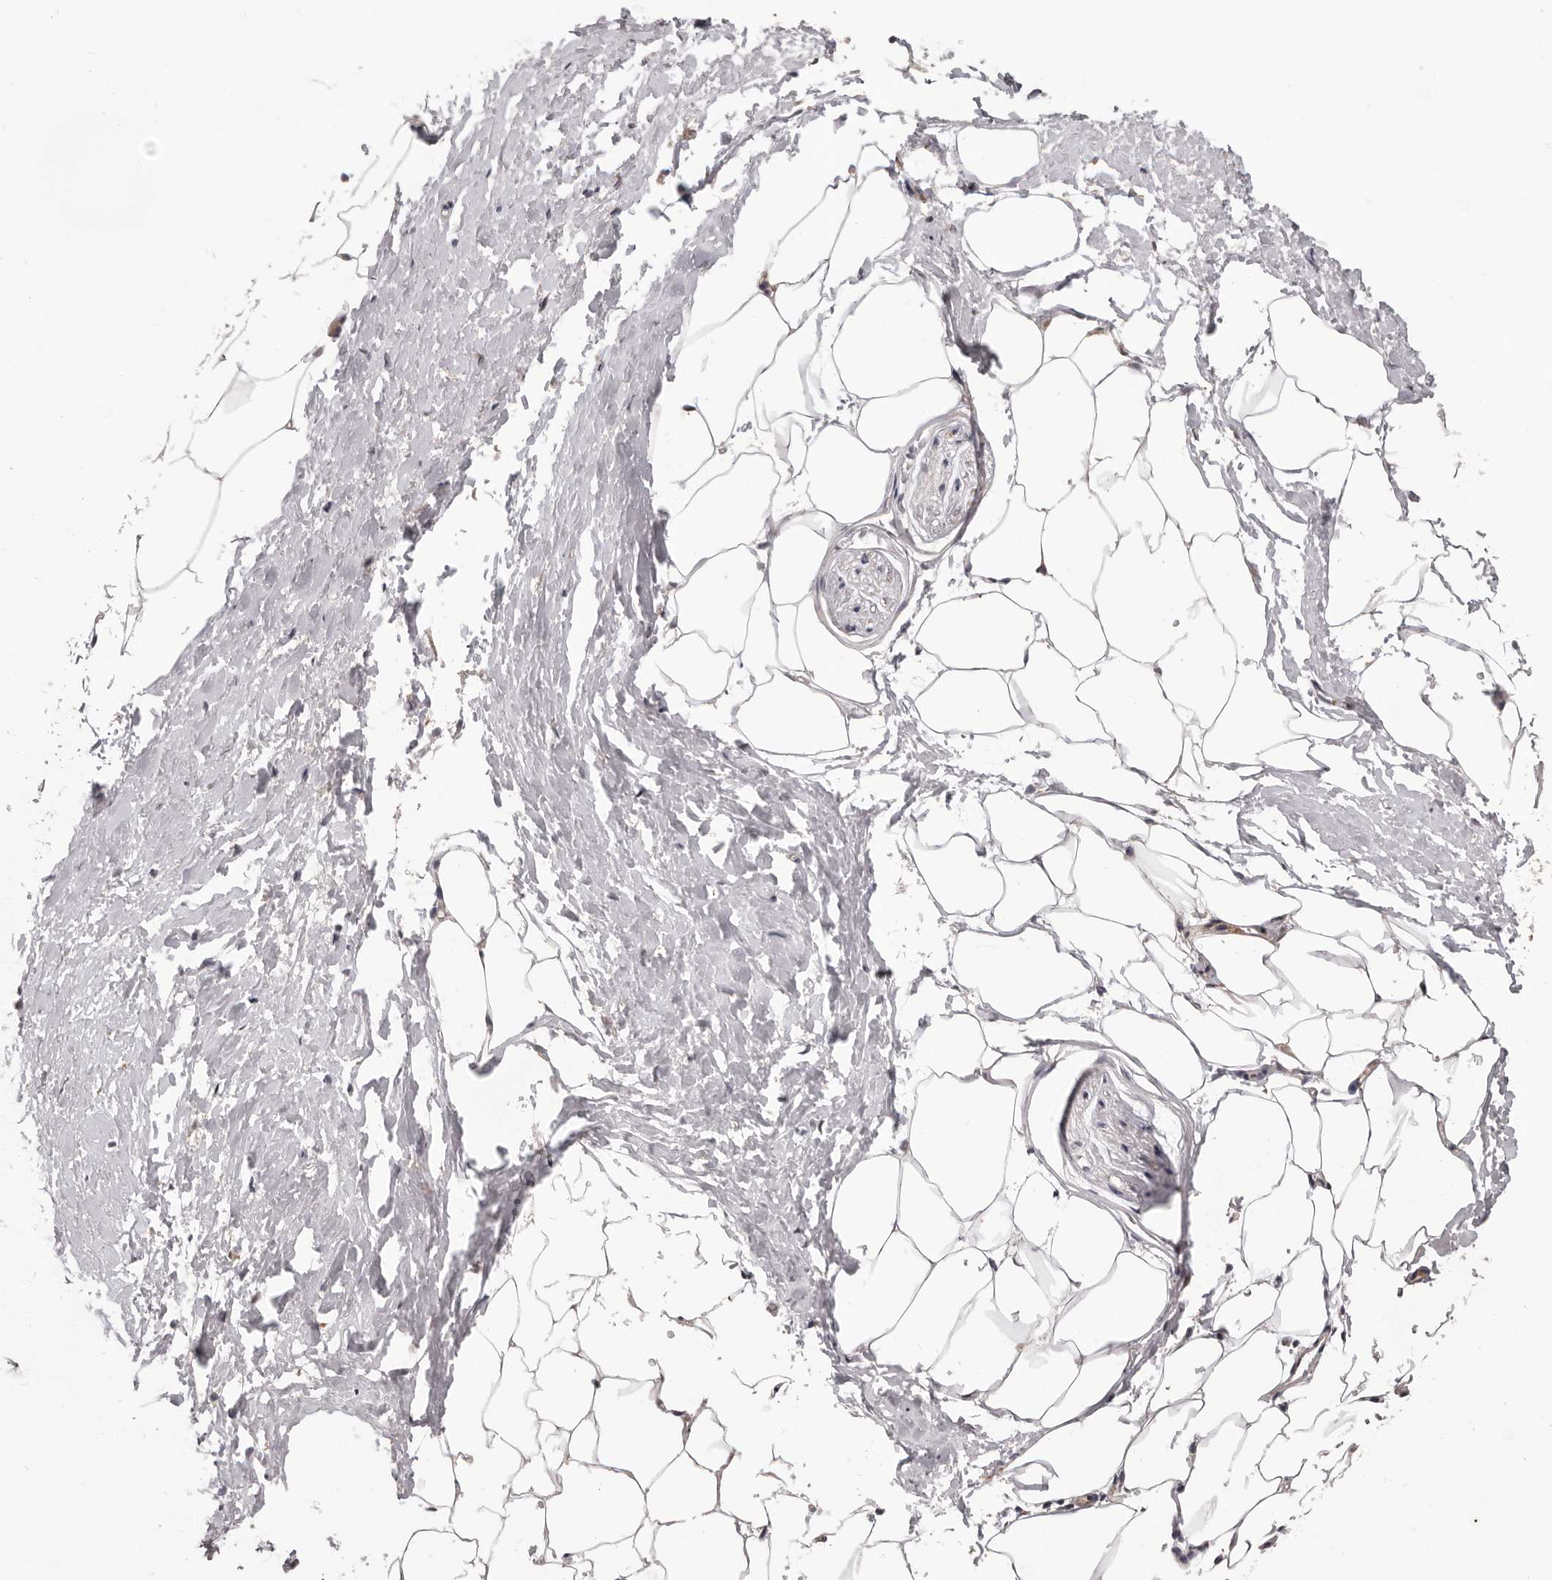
{"staining": {"intensity": "weak", "quantity": ">75%", "location": "cytoplasmic/membranous"}, "tissue": "adipose tissue", "cell_type": "Adipocytes", "image_type": "normal", "snomed": [{"axis": "morphology", "description": "Normal tissue, NOS"}, {"axis": "morphology", "description": "Adenocarcinoma, Low grade"}, {"axis": "topography", "description": "Prostate"}, {"axis": "topography", "description": "Peripheral nerve tissue"}], "caption": "Protein expression by immunohistochemistry shows weak cytoplasmic/membranous expression in approximately >75% of adipocytes in benign adipose tissue.", "gene": "VPS37A", "patient": {"sex": "male", "age": 63}}